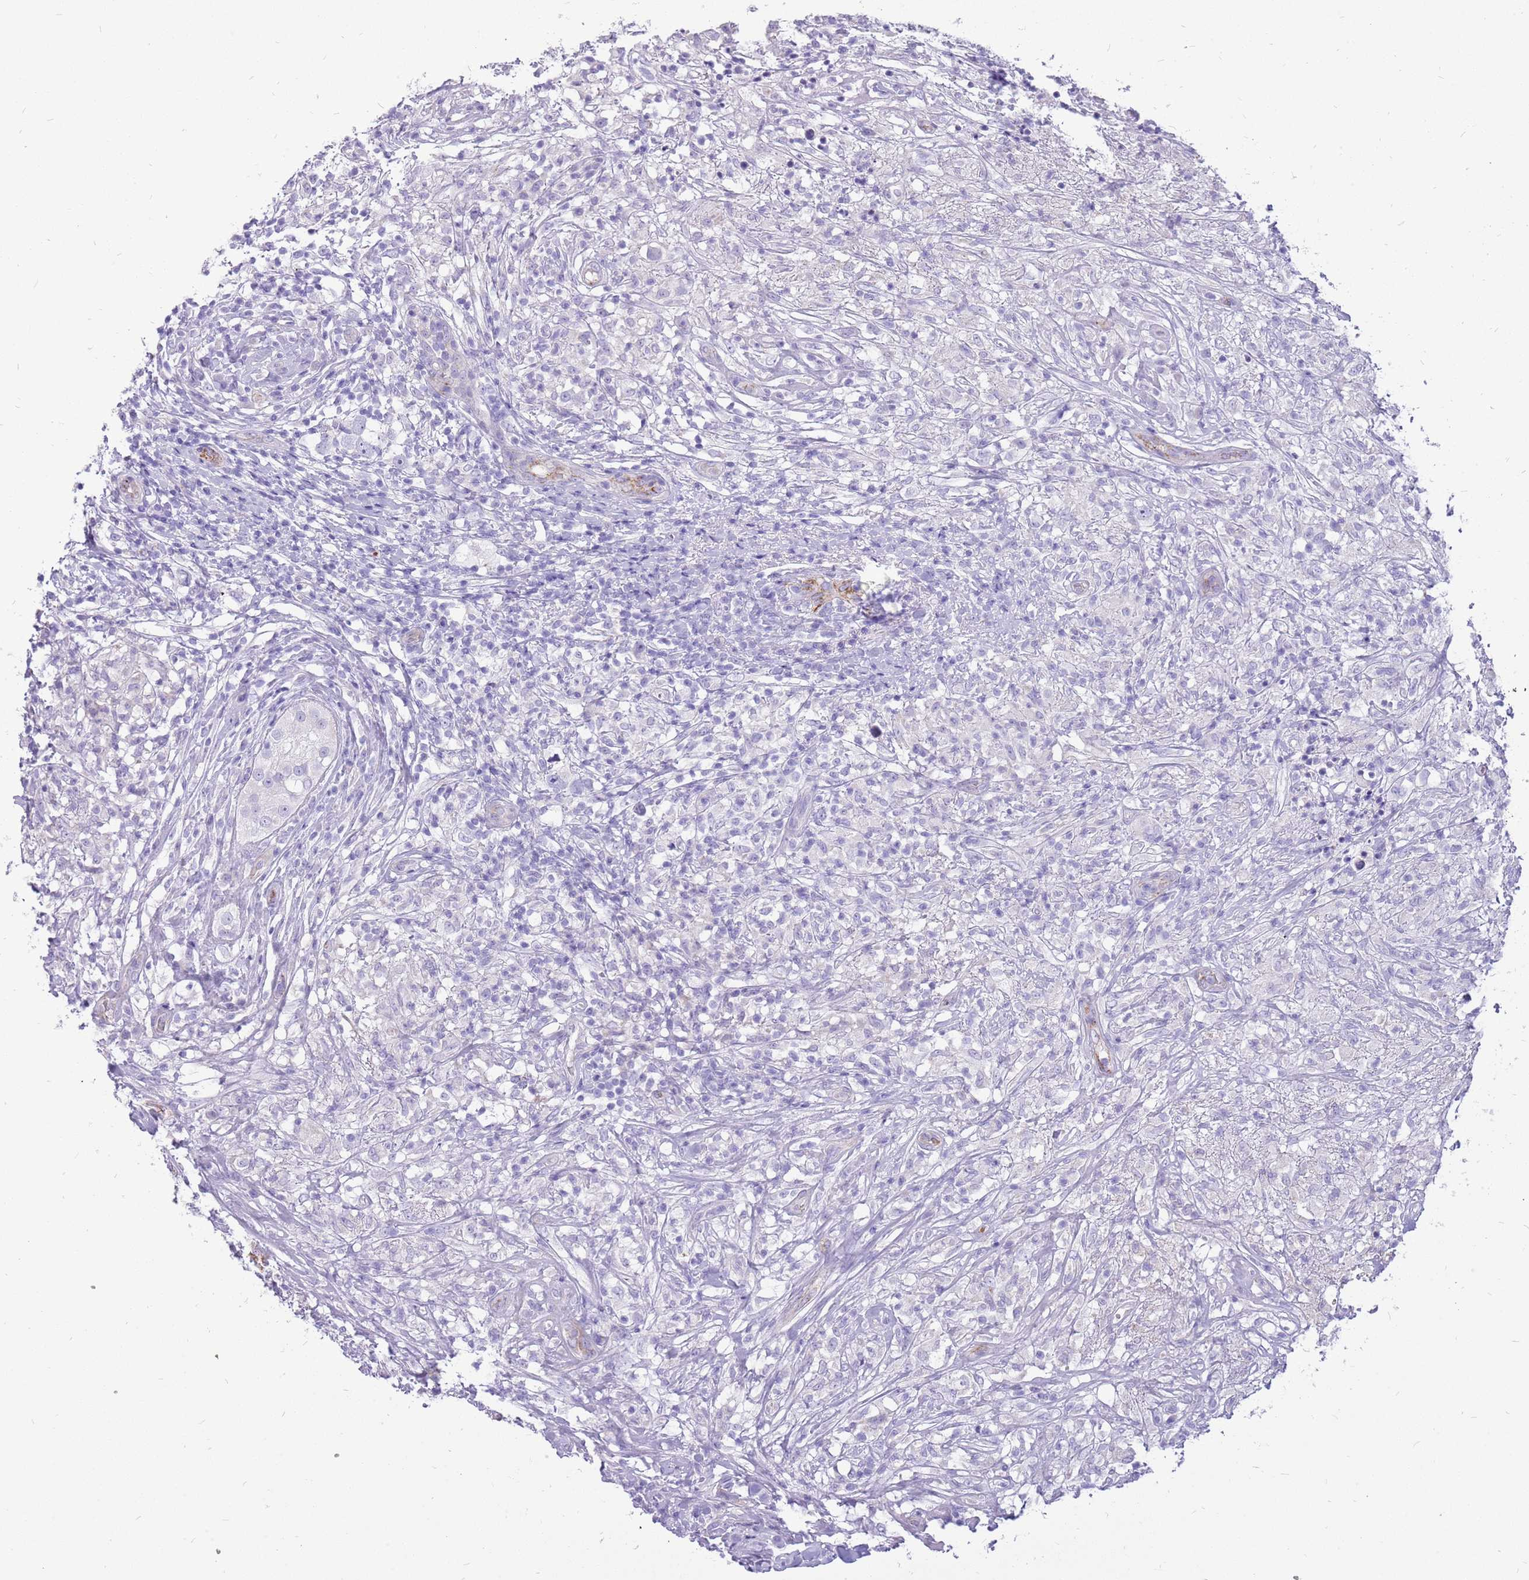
{"staining": {"intensity": "negative", "quantity": "none", "location": "none"}, "tissue": "testis cancer", "cell_type": "Tumor cells", "image_type": "cancer", "snomed": [{"axis": "morphology", "description": "Seminoma, NOS"}, {"axis": "topography", "description": "Testis"}], "caption": "A photomicrograph of human testis cancer is negative for staining in tumor cells. (Brightfield microscopy of DAB IHC at high magnification).", "gene": "PCNX1", "patient": {"sex": "male", "age": 49}}